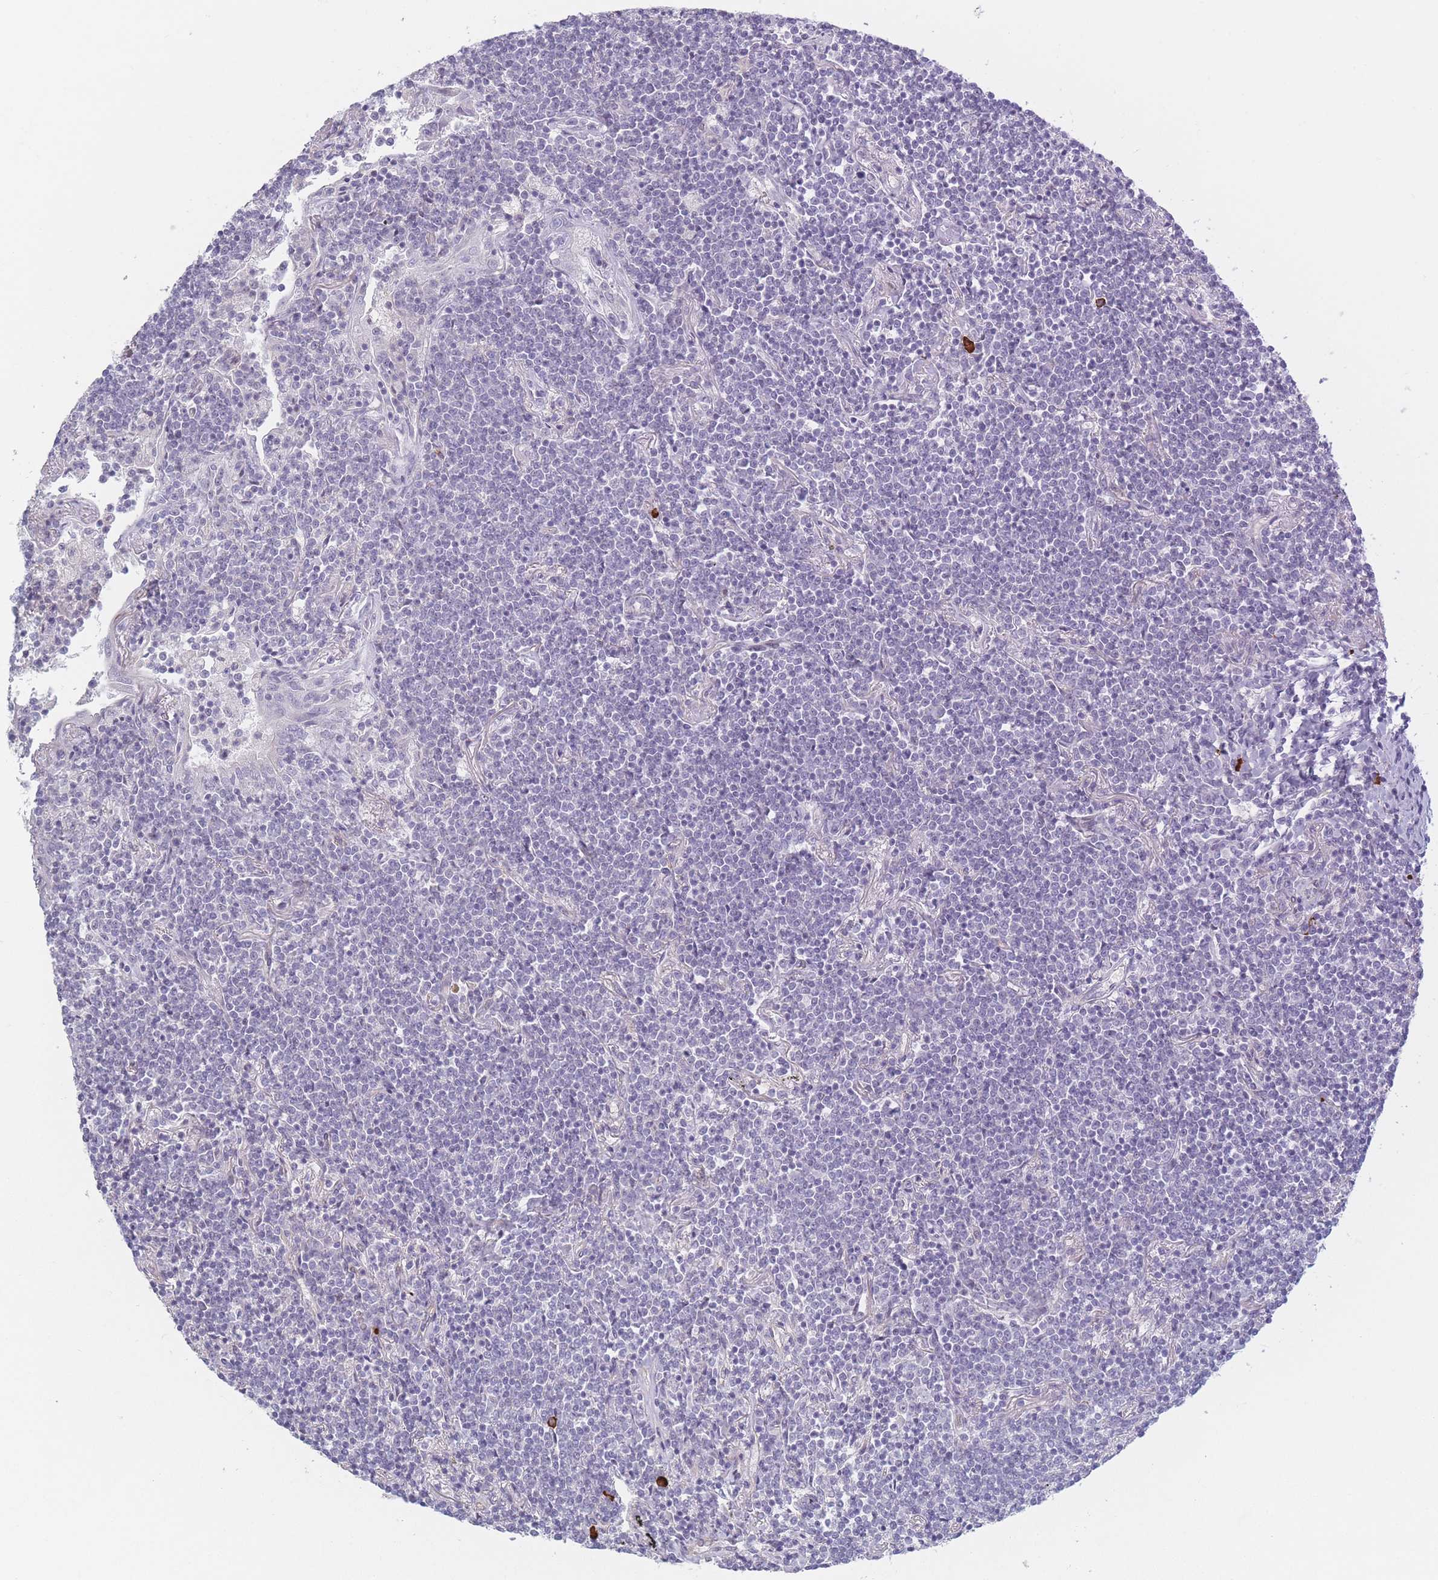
{"staining": {"intensity": "negative", "quantity": "none", "location": "none"}, "tissue": "lymphoma", "cell_type": "Tumor cells", "image_type": "cancer", "snomed": [{"axis": "morphology", "description": "Malignant lymphoma, non-Hodgkin's type, Low grade"}, {"axis": "topography", "description": "Lung"}], "caption": "DAB immunohistochemical staining of lymphoma exhibits no significant staining in tumor cells.", "gene": "PLEKHG2", "patient": {"sex": "female", "age": 71}}